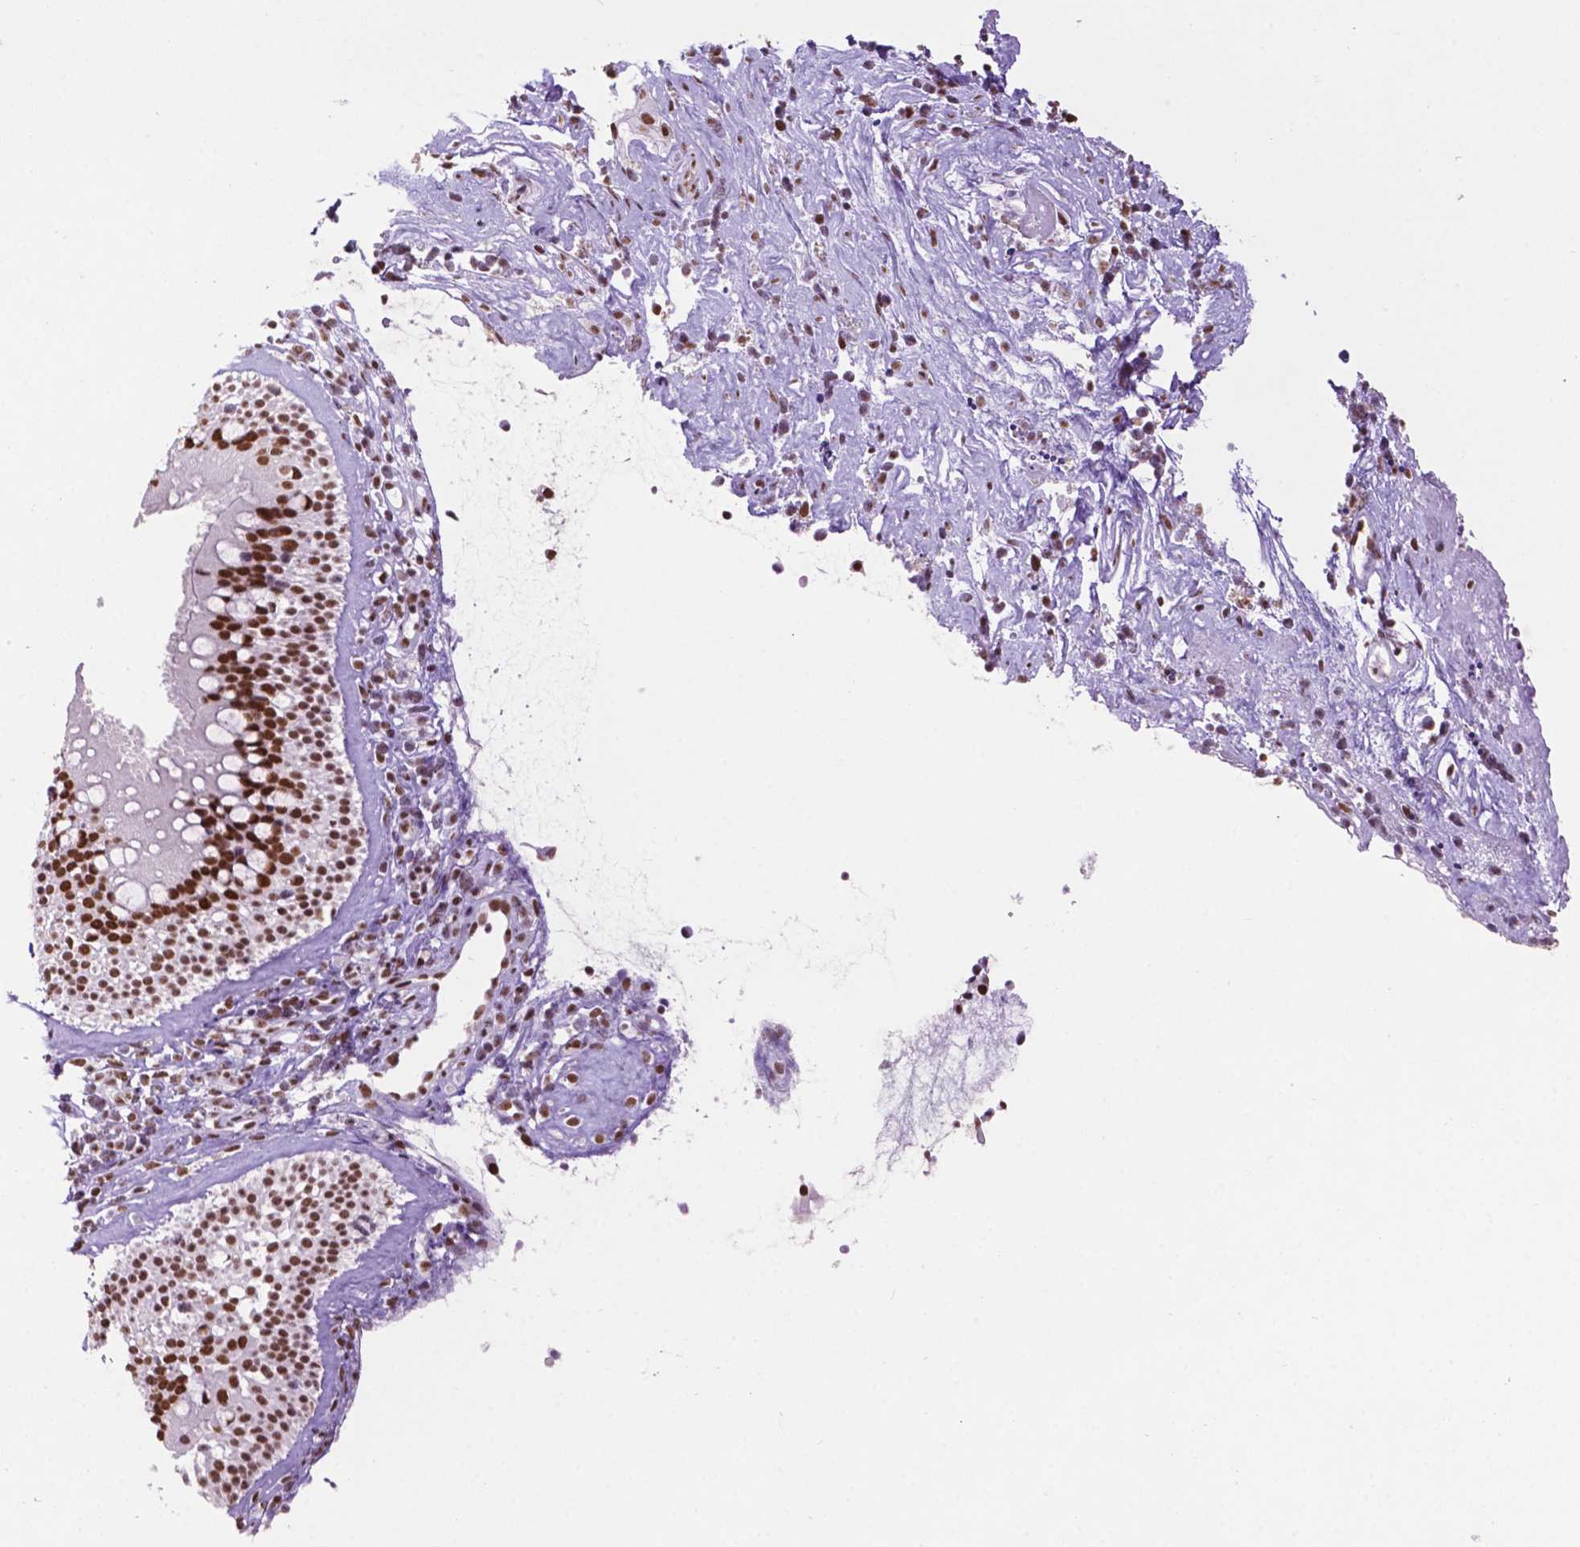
{"staining": {"intensity": "strong", "quantity": ">75%", "location": "nuclear"}, "tissue": "nasopharynx", "cell_type": "Respiratory epithelial cells", "image_type": "normal", "snomed": [{"axis": "morphology", "description": "Normal tissue, NOS"}, {"axis": "topography", "description": "Nasopharynx"}], "caption": "This histopathology image demonstrates immunohistochemistry staining of benign human nasopharynx, with high strong nuclear expression in about >75% of respiratory epithelial cells.", "gene": "CCAR2", "patient": {"sex": "male", "age": 68}}